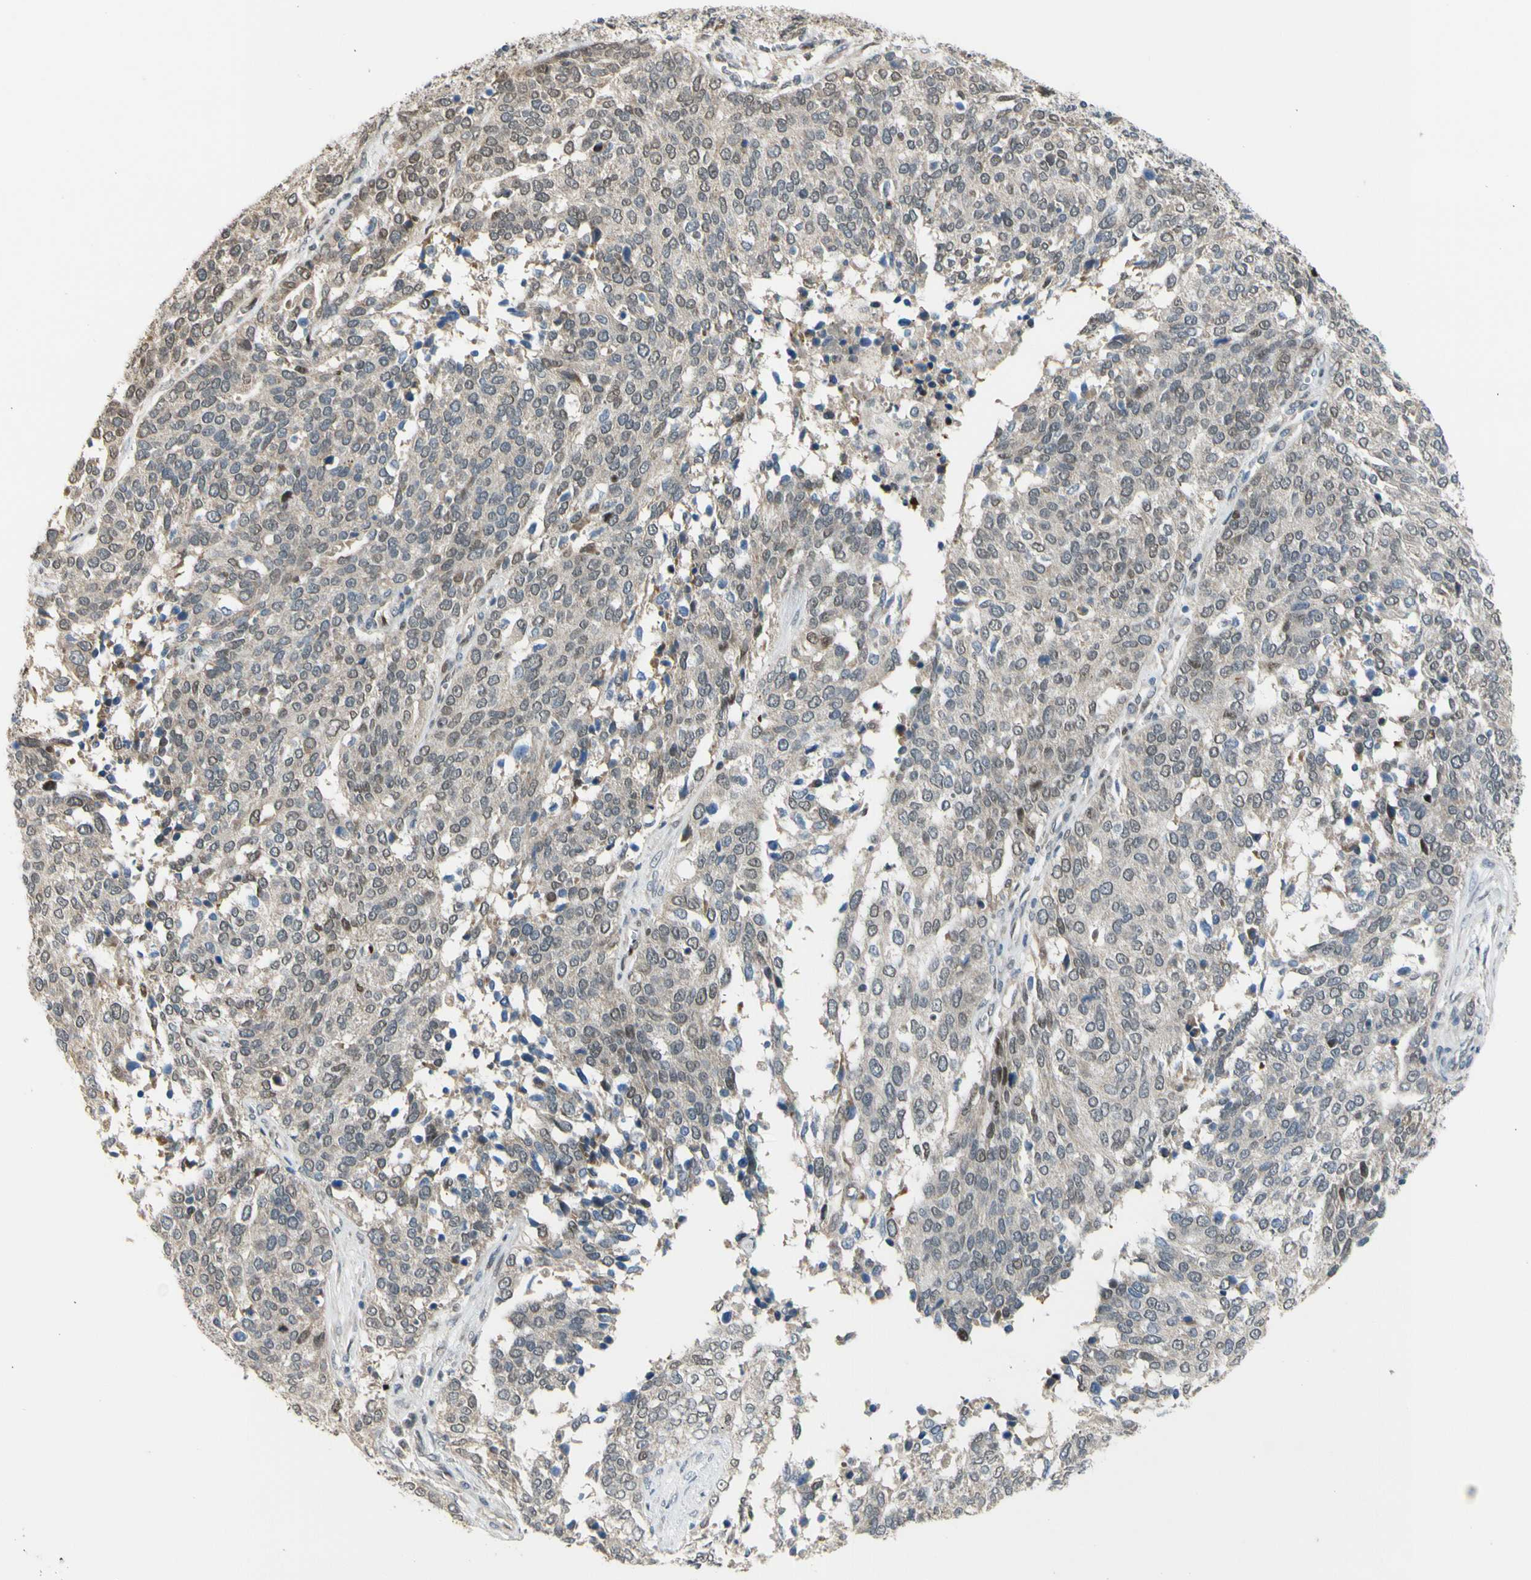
{"staining": {"intensity": "weak", "quantity": "25%-75%", "location": "nuclear"}, "tissue": "ovarian cancer", "cell_type": "Tumor cells", "image_type": "cancer", "snomed": [{"axis": "morphology", "description": "Cystadenocarcinoma, serous, NOS"}, {"axis": "topography", "description": "Ovary"}], "caption": "Human ovarian serous cystadenocarcinoma stained with a protein marker exhibits weak staining in tumor cells.", "gene": "ZNF184", "patient": {"sex": "female", "age": 44}}